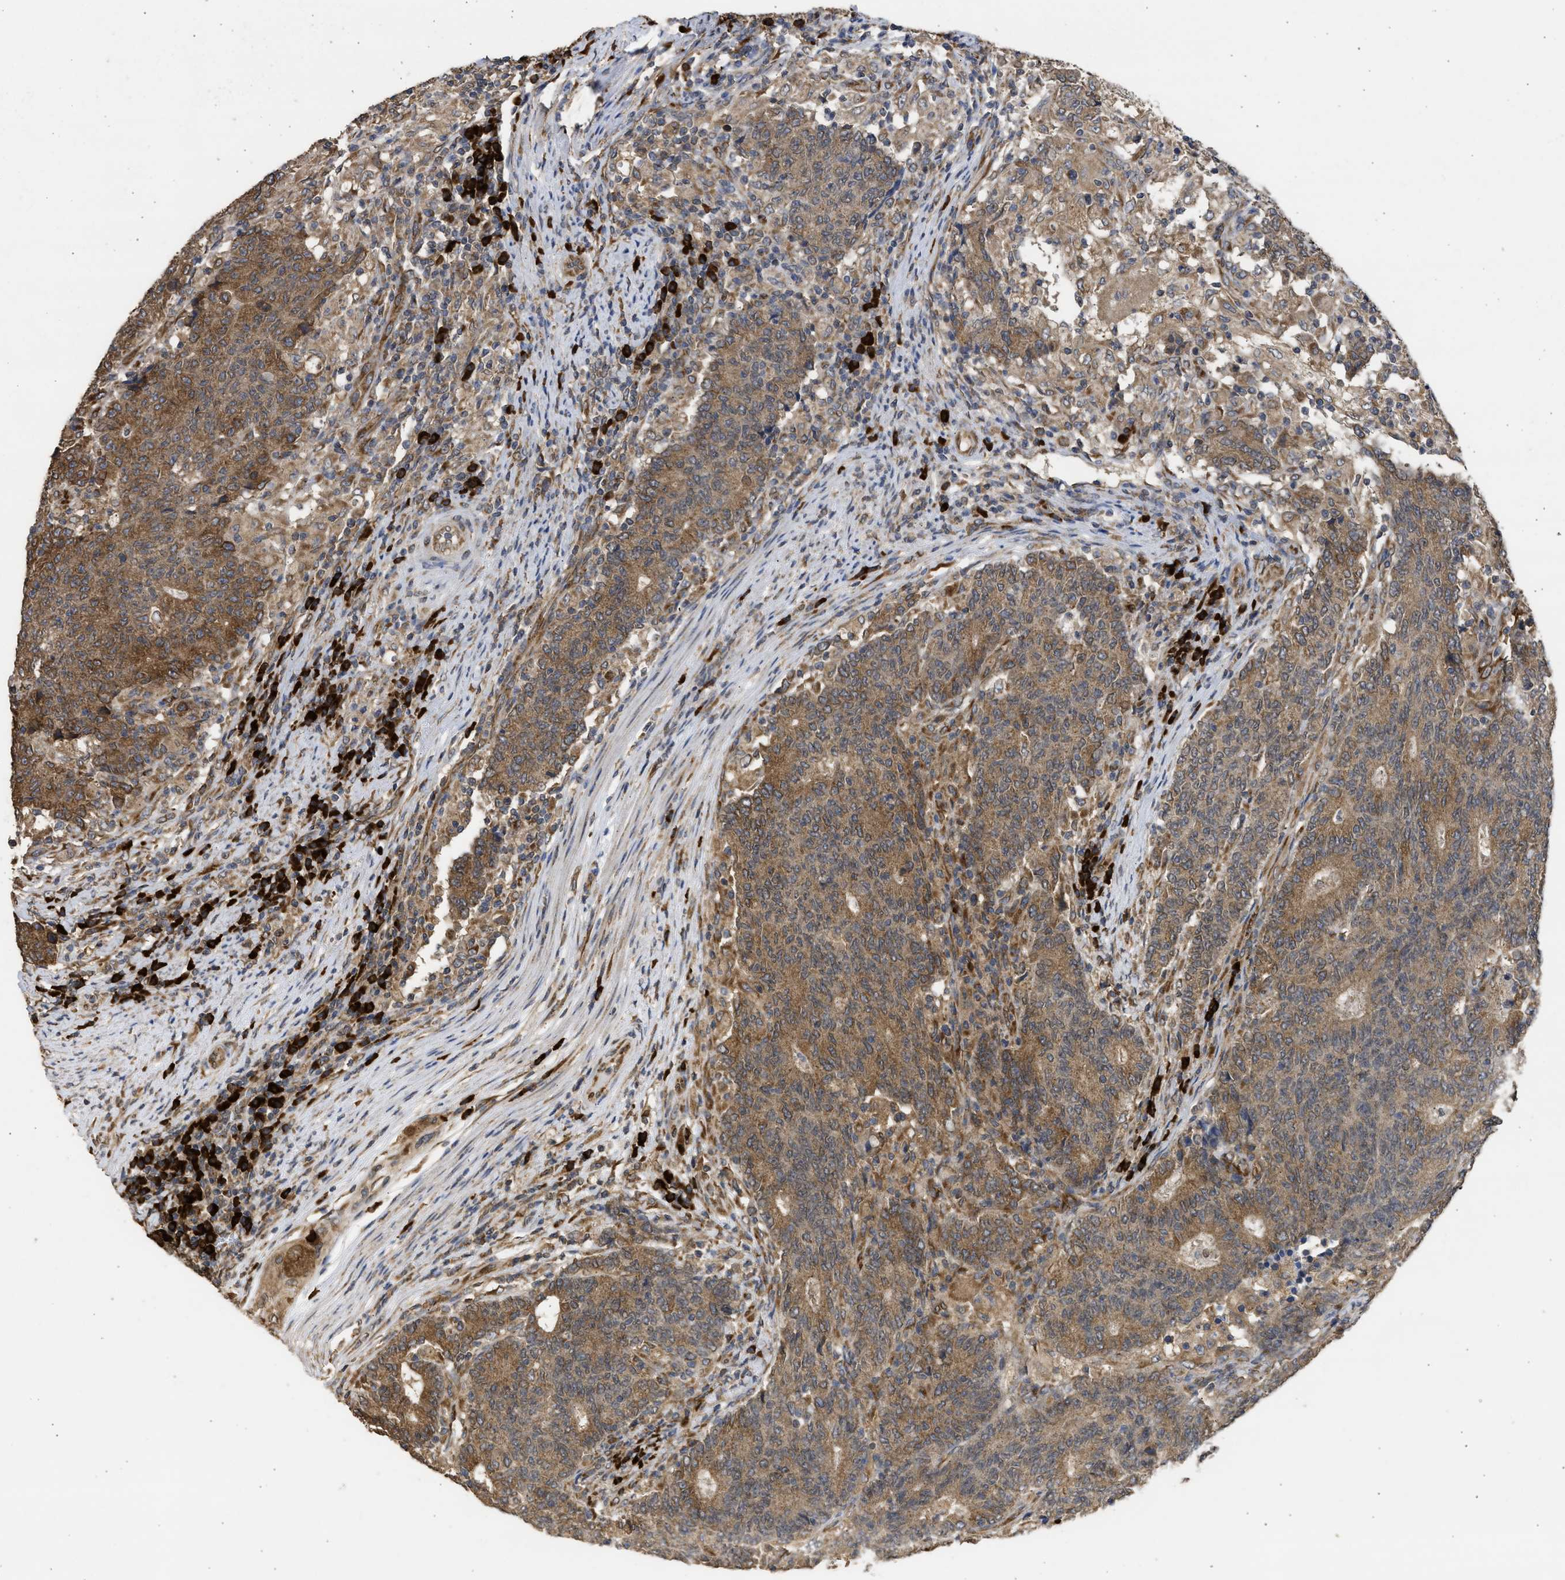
{"staining": {"intensity": "moderate", "quantity": ">75%", "location": "cytoplasmic/membranous"}, "tissue": "colorectal cancer", "cell_type": "Tumor cells", "image_type": "cancer", "snomed": [{"axis": "morphology", "description": "Normal tissue, NOS"}, {"axis": "morphology", "description": "Adenocarcinoma, NOS"}, {"axis": "topography", "description": "Colon"}], "caption": "Colorectal cancer (adenocarcinoma) tissue shows moderate cytoplasmic/membranous staining in about >75% of tumor cells The staining was performed using DAB to visualize the protein expression in brown, while the nuclei were stained in blue with hematoxylin (Magnification: 20x).", "gene": "DNAJC1", "patient": {"sex": "female", "age": 75}}